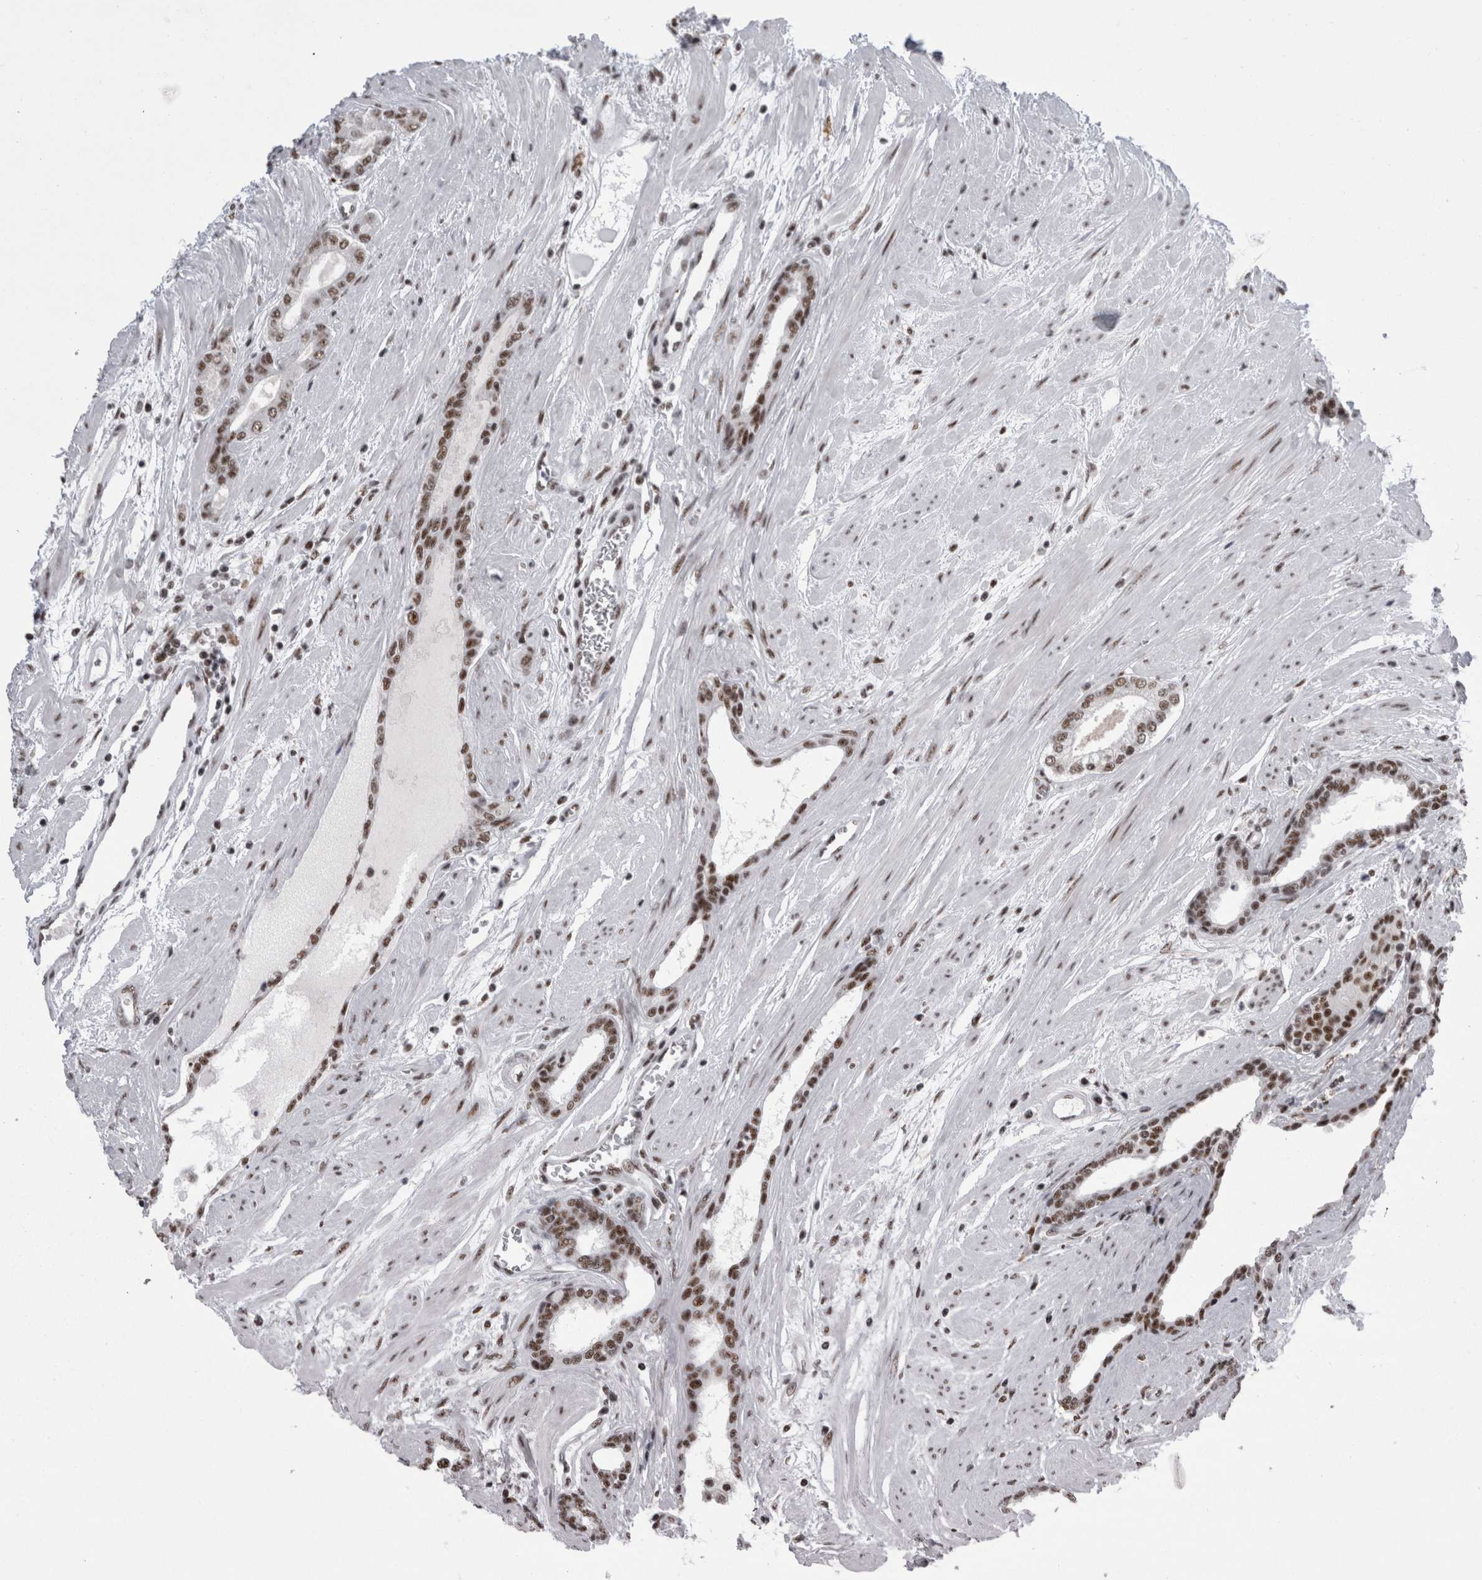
{"staining": {"intensity": "moderate", "quantity": ">75%", "location": "nuclear"}, "tissue": "prostate cancer", "cell_type": "Tumor cells", "image_type": "cancer", "snomed": [{"axis": "morphology", "description": "Adenocarcinoma, Low grade"}, {"axis": "topography", "description": "Prostate"}], "caption": "Brown immunohistochemical staining in human prostate cancer shows moderate nuclear positivity in approximately >75% of tumor cells.", "gene": "SNRNP40", "patient": {"sex": "male", "age": 60}}